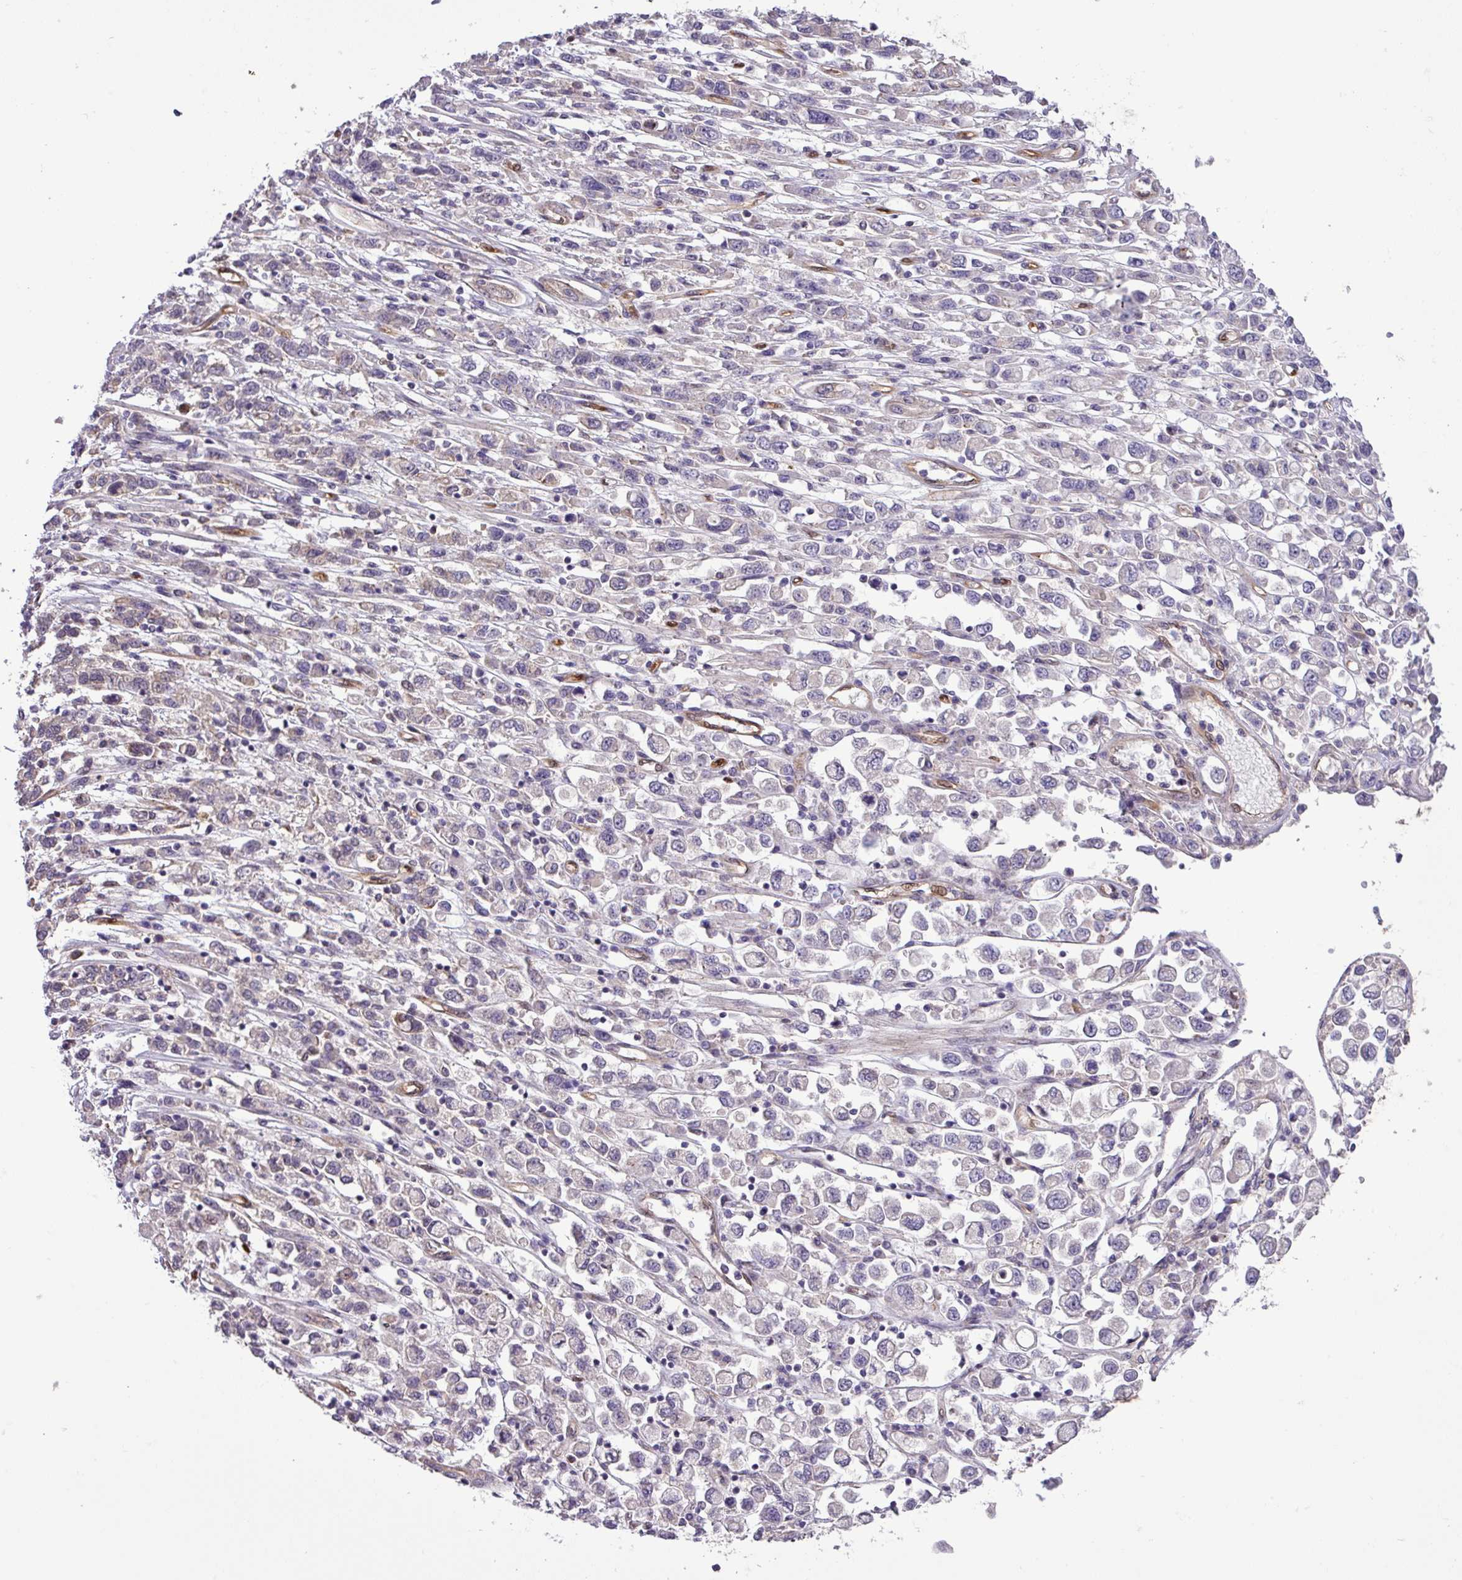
{"staining": {"intensity": "negative", "quantity": "none", "location": "none"}, "tissue": "stomach cancer", "cell_type": "Tumor cells", "image_type": "cancer", "snomed": [{"axis": "morphology", "description": "Adenocarcinoma, NOS"}, {"axis": "topography", "description": "Stomach"}], "caption": "Tumor cells show no significant staining in stomach adenocarcinoma. (DAB (3,3'-diaminobenzidine) immunohistochemistry (IHC) with hematoxylin counter stain).", "gene": "CARHSP1", "patient": {"sex": "female", "age": 76}}